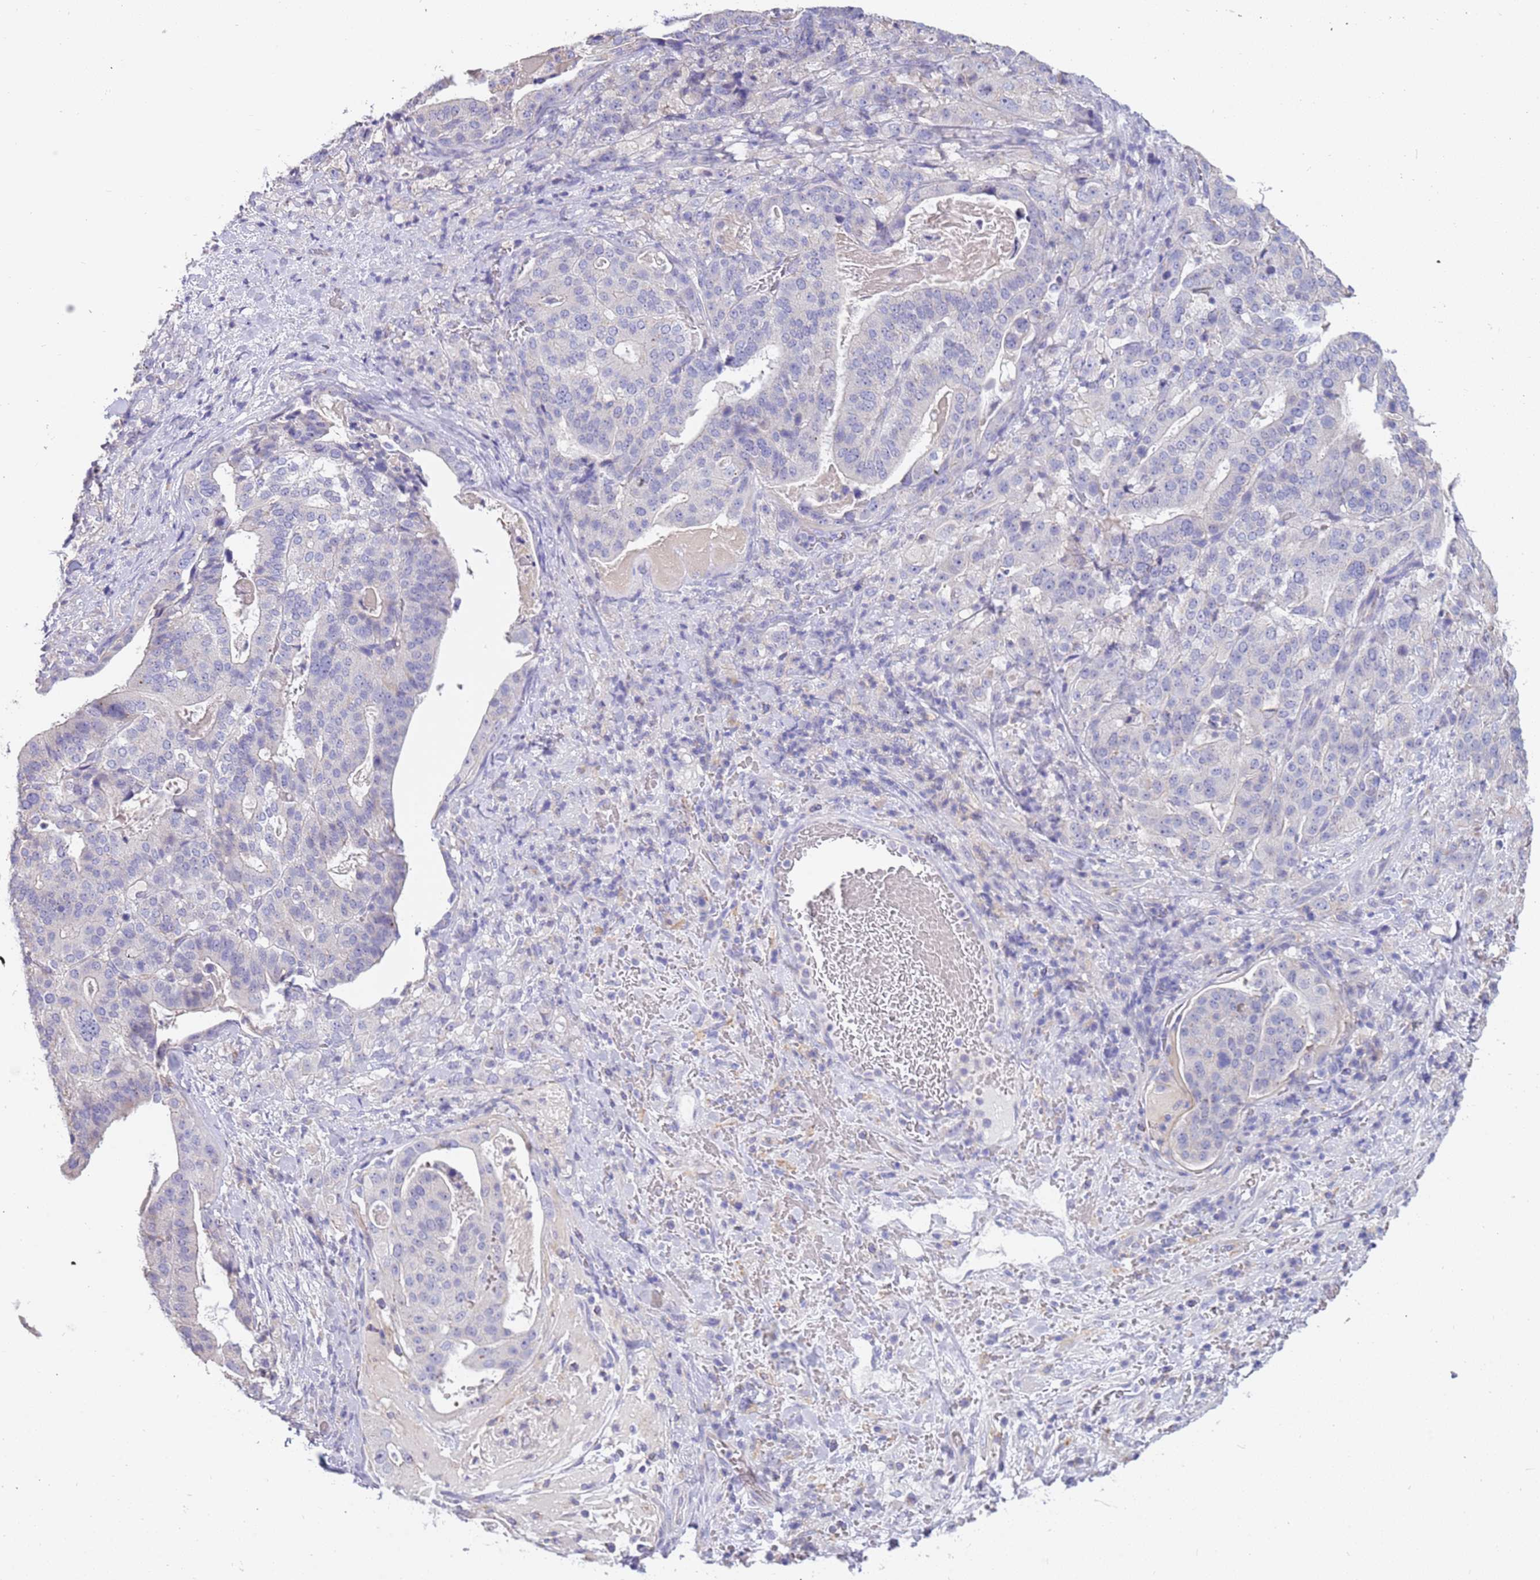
{"staining": {"intensity": "negative", "quantity": "none", "location": "none"}, "tissue": "stomach cancer", "cell_type": "Tumor cells", "image_type": "cancer", "snomed": [{"axis": "morphology", "description": "Adenocarcinoma, NOS"}, {"axis": "topography", "description": "Stomach"}], "caption": "DAB (3,3'-diaminobenzidine) immunohistochemical staining of stomach cancer demonstrates no significant staining in tumor cells. The staining was performed using DAB (3,3'-diaminobenzidine) to visualize the protein expression in brown, while the nuclei were stained in blue with hematoxylin (Magnification: 20x).", "gene": "RHCG", "patient": {"sex": "male", "age": 48}}